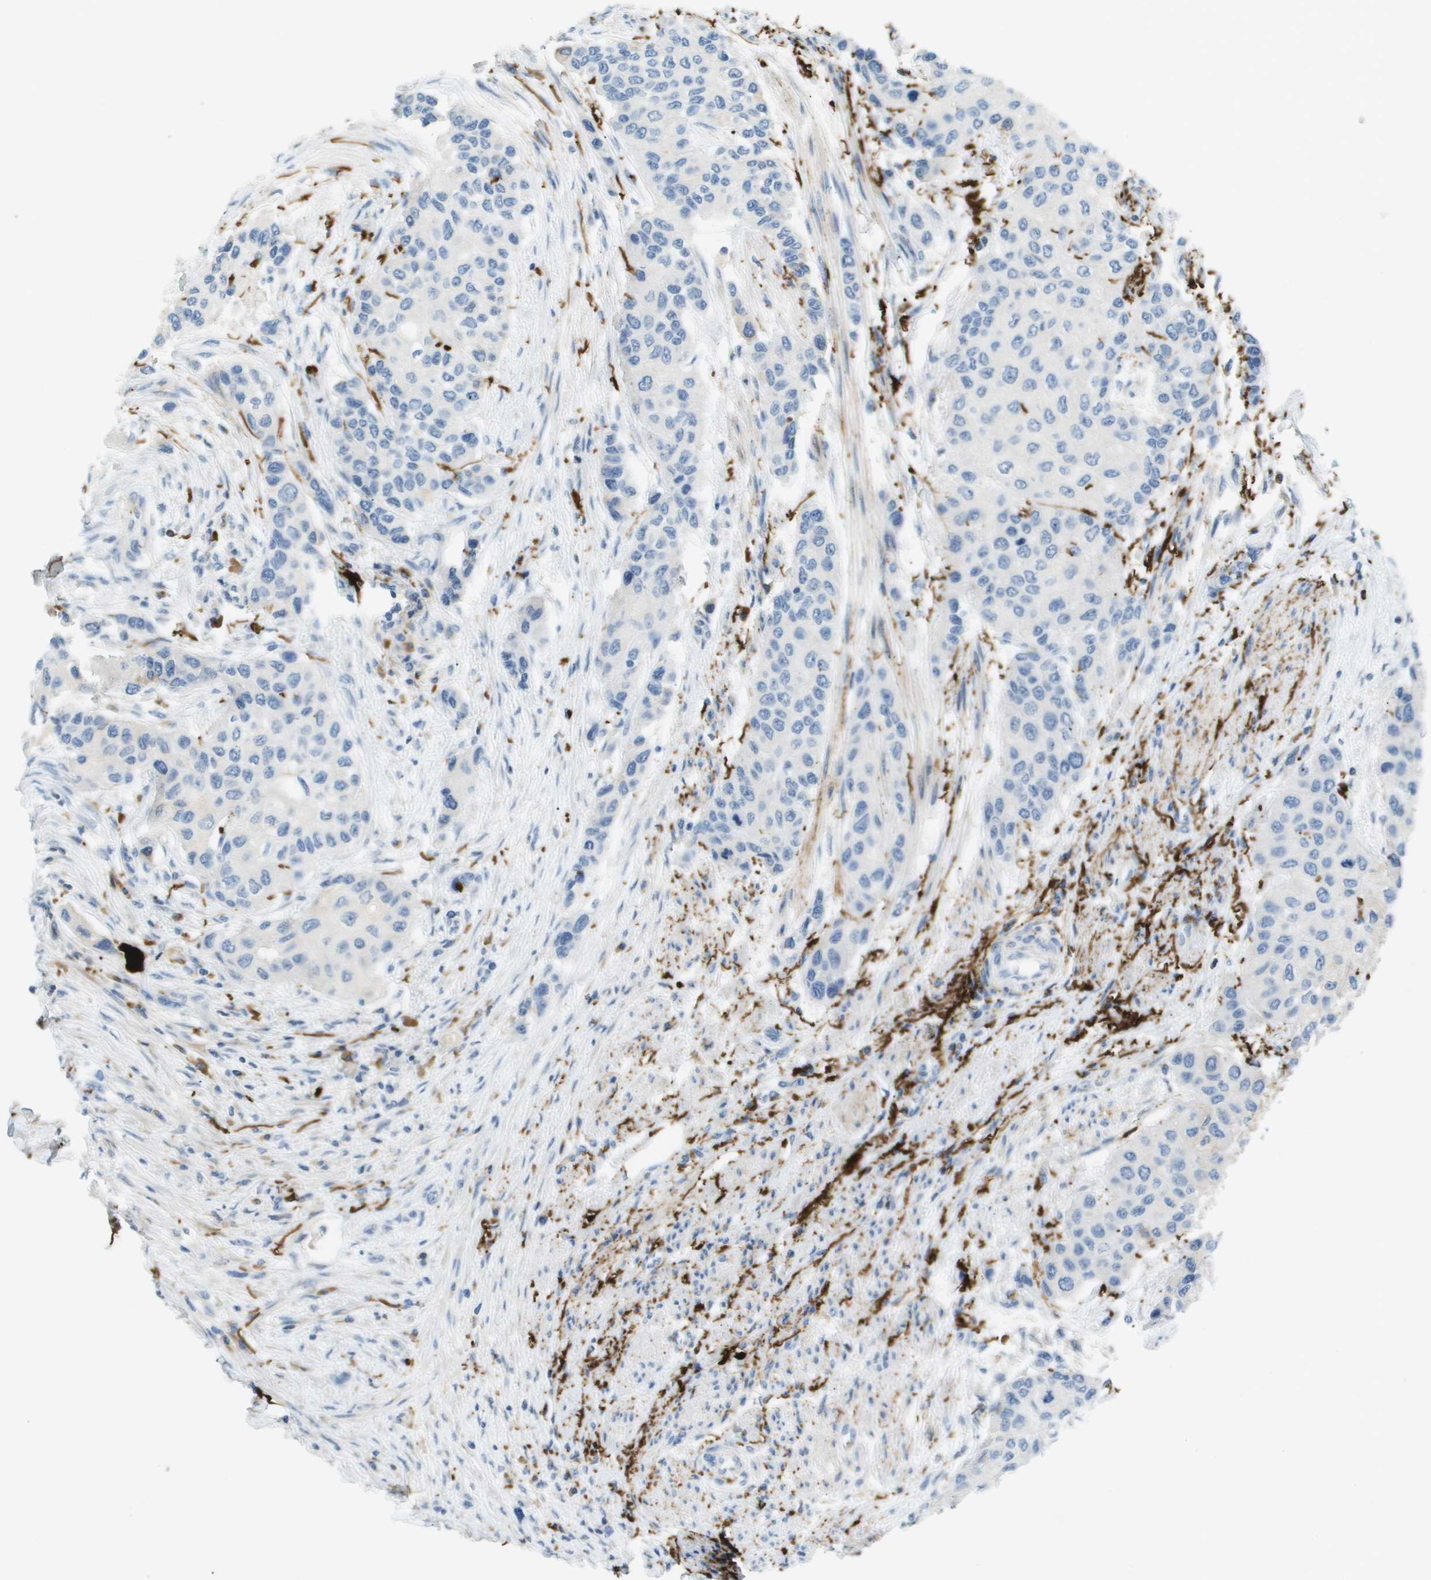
{"staining": {"intensity": "negative", "quantity": "none", "location": "none"}, "tissue": "urothelial cancer", "cell_type": "Tumor cells", "image_type": "cancer", "snomed": [{"axis": "morphology", "description": "Urothelial carcinoma, High grade"}, {"axis": "topography", "description": "Urinary bladder"}], "caption": "A high-resolution photomicrograph shows immunohistochemistry (IHC) staining of urothelial cancer, which exhibits no significant expression in tumor cells.", "gene": "VTN", "patient": {"sex": "female", "age": 56}}